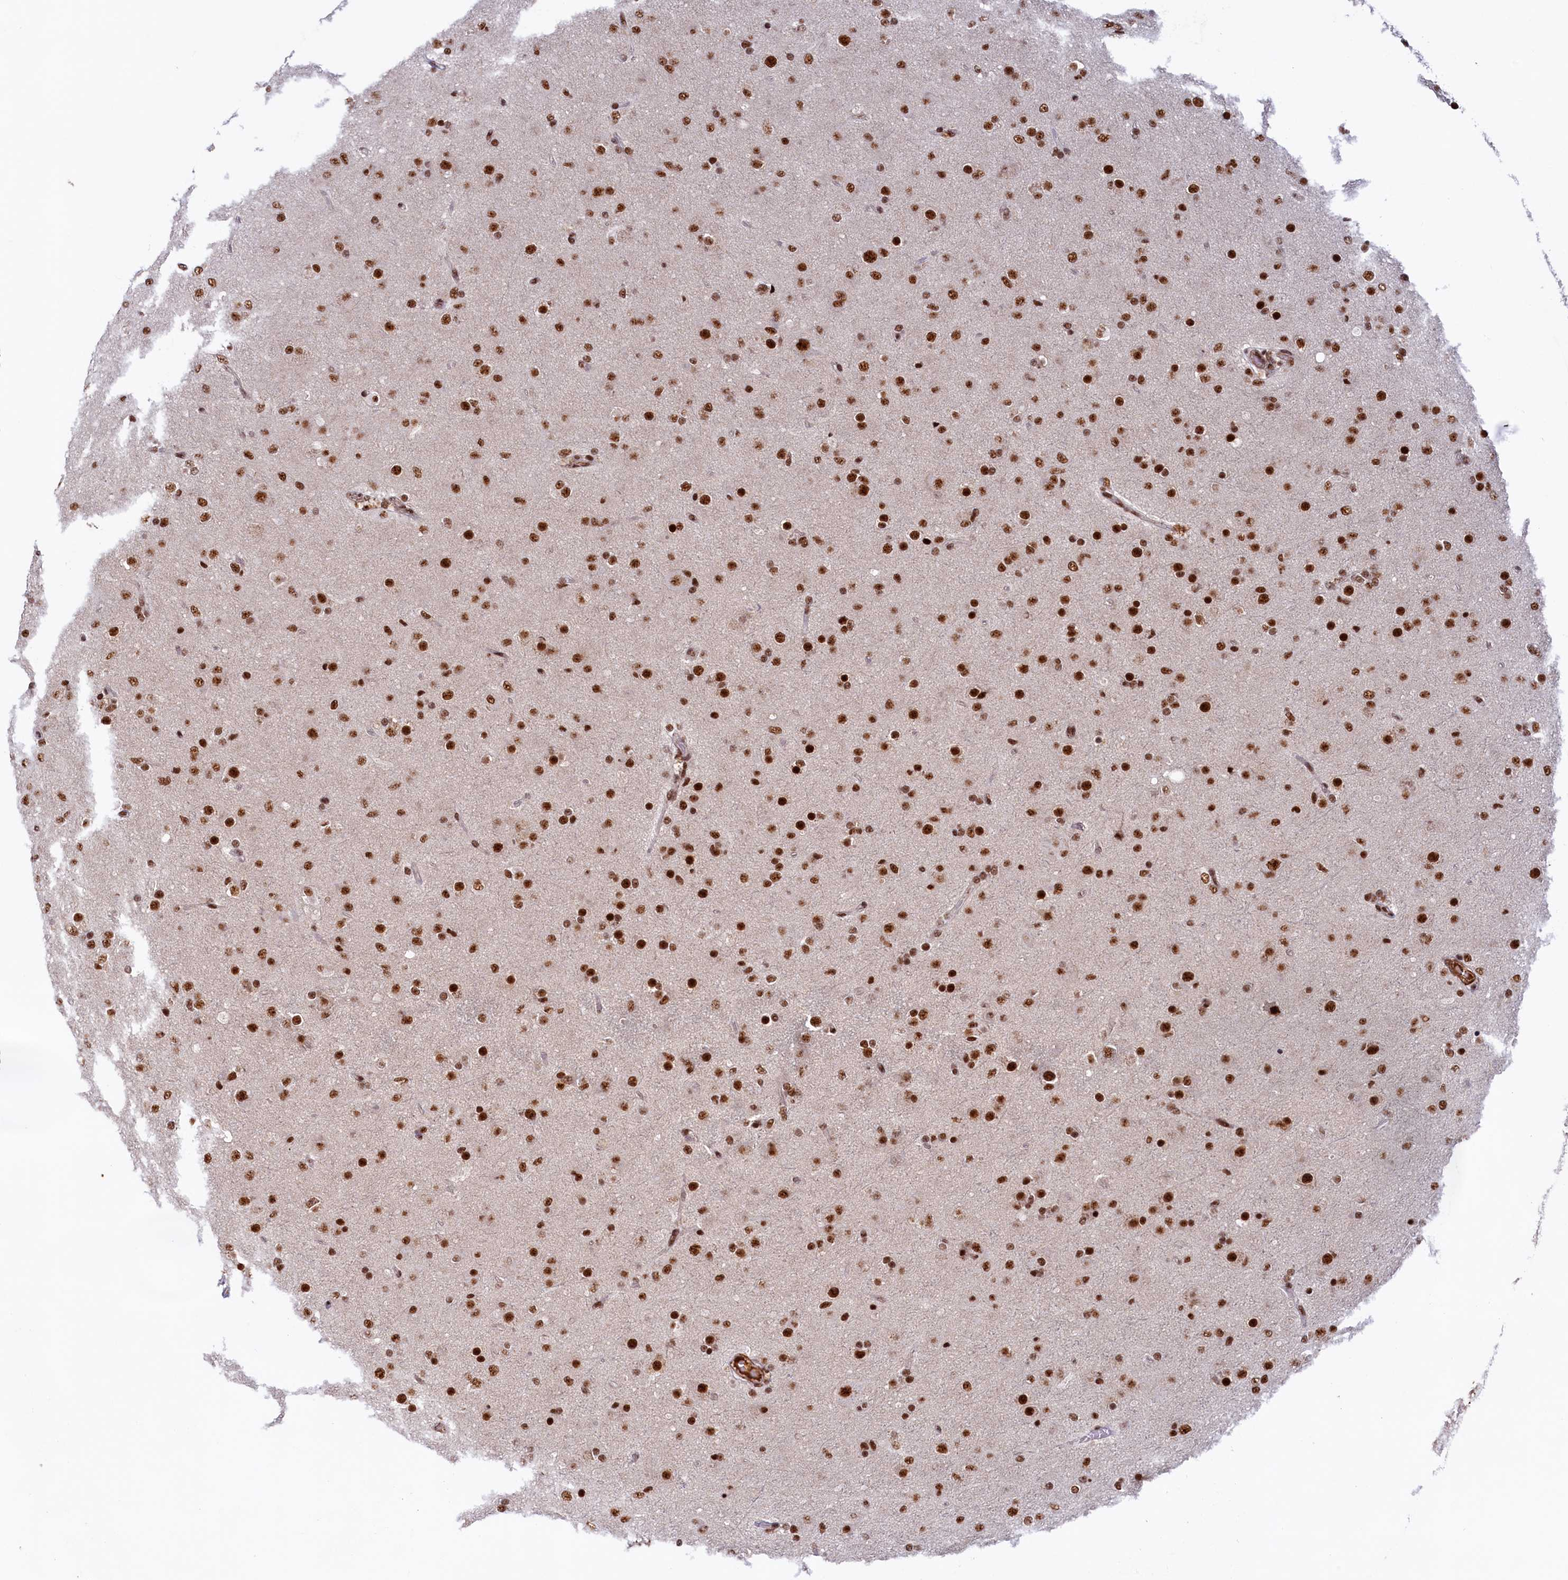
{"staining": {"intensity": "strong", "quantity": ">75%", "location": "nuclear"}, "tissue": "glioma", "cell_type": "Tumor cells", "image_type": "cancer", "snomed": [{"axis": "morphology", "description": "Glioma, malignant, Low grade"}, {"axis": "topography", "description": "Brain"}], "caption": "An IHC micrograph of tumor tissue is shown. Protein staining in brown highlights strong nuclear positivity in malignant glioma (low-grade) within tumor cells.", "gene": "ZC3H18", "patient": {"sex": "male", "age": 65}}